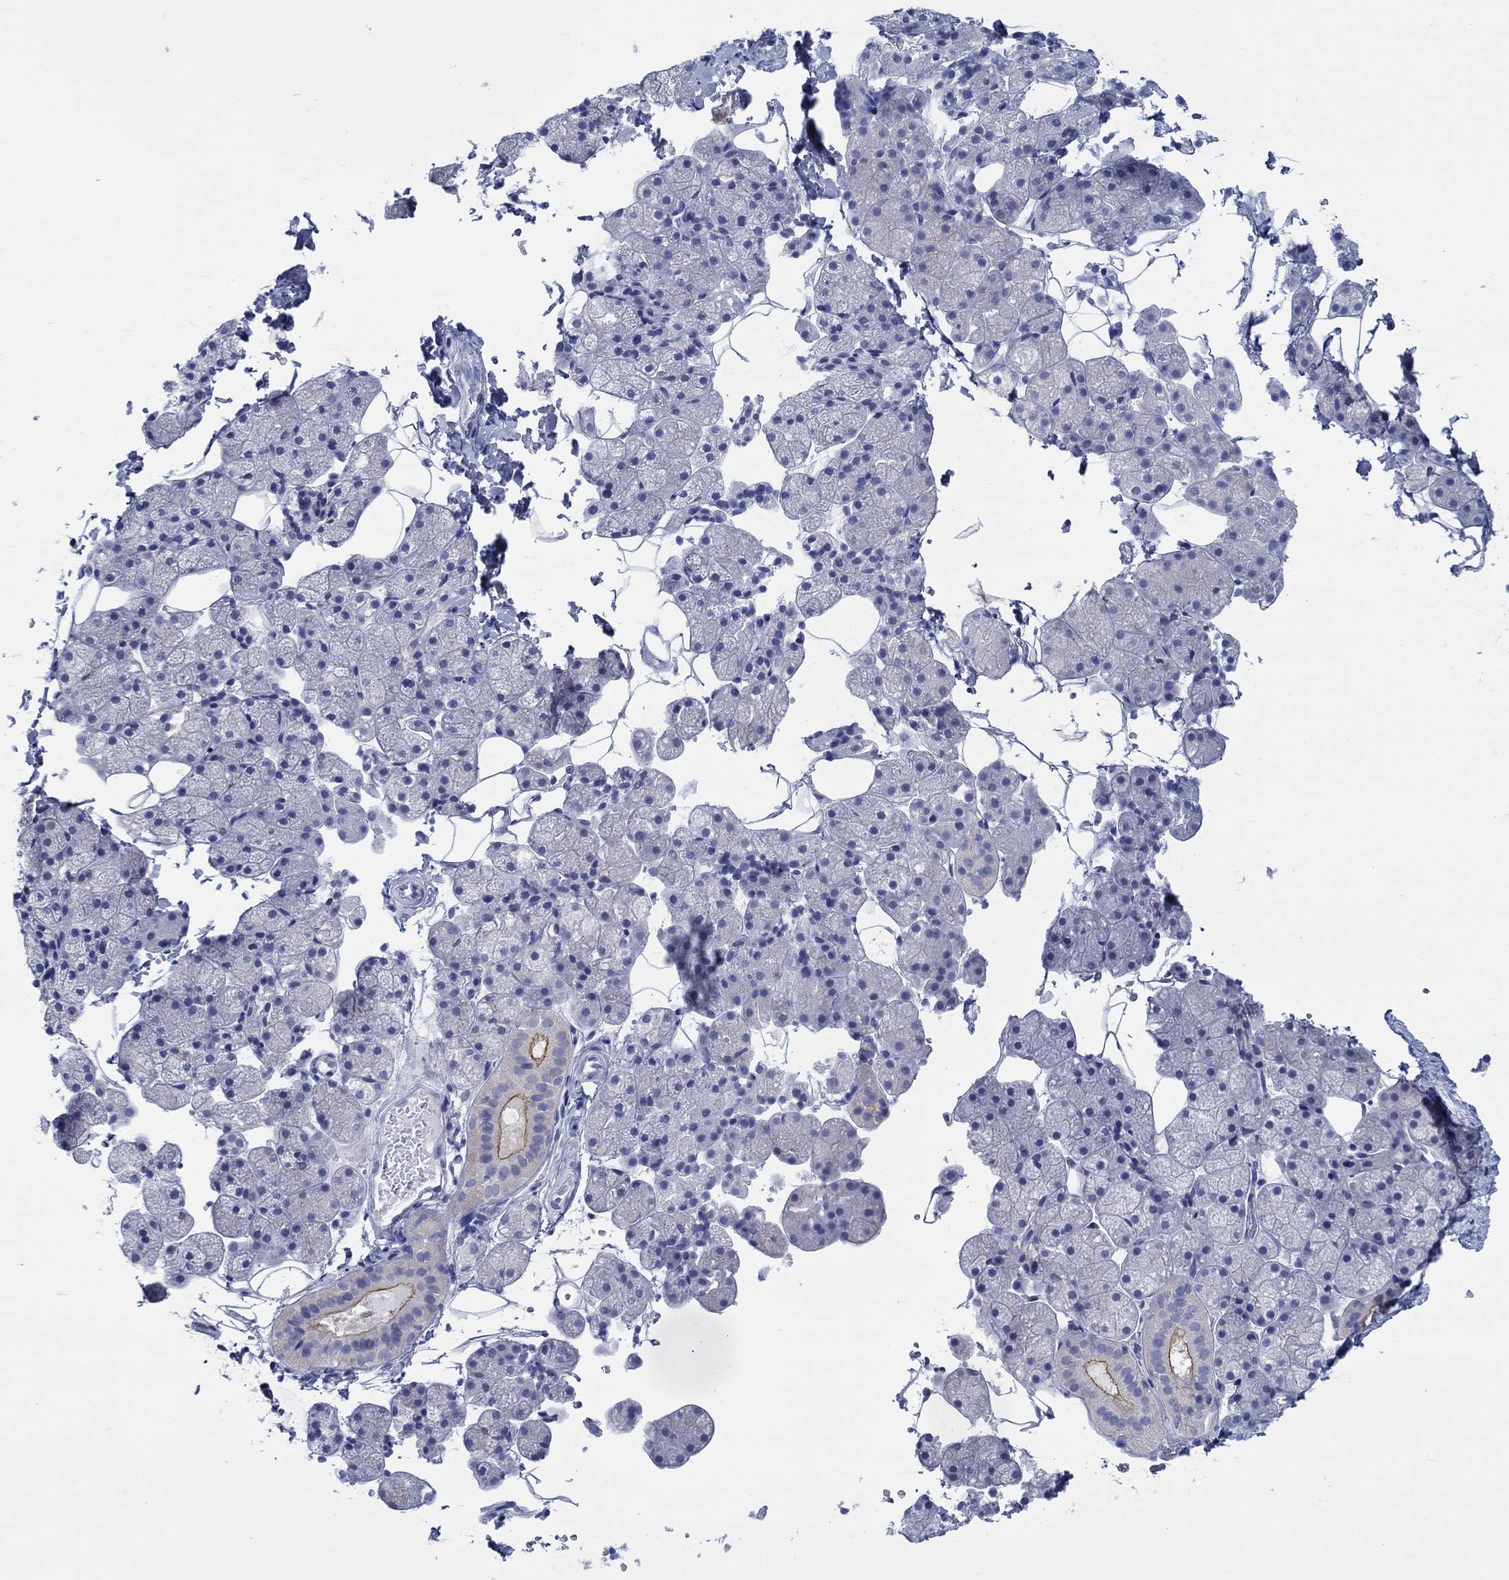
{"staining": {"intensity": "moderate", "quantity": "<25%", "location": "cytoplasmic/membranous"}, "tissue": "salivary gland", "cell_type": "Glandular cells", "image_type": "normal", "snomed": [{"axis": "morphology", "description": "Normal tissue, NOS"}, {"axis": "topography", "description": "Salivary gland"}], "caption": "Moderate cytoplasmic/membranous protein staining is seen in approximately <25% of glandular cells in salivary gland. (DAB IHC, brown staining for protein, blue staining for nuclei).", "gene": "HAPLN4", "patient": {"sex": "male", "age": 38}}